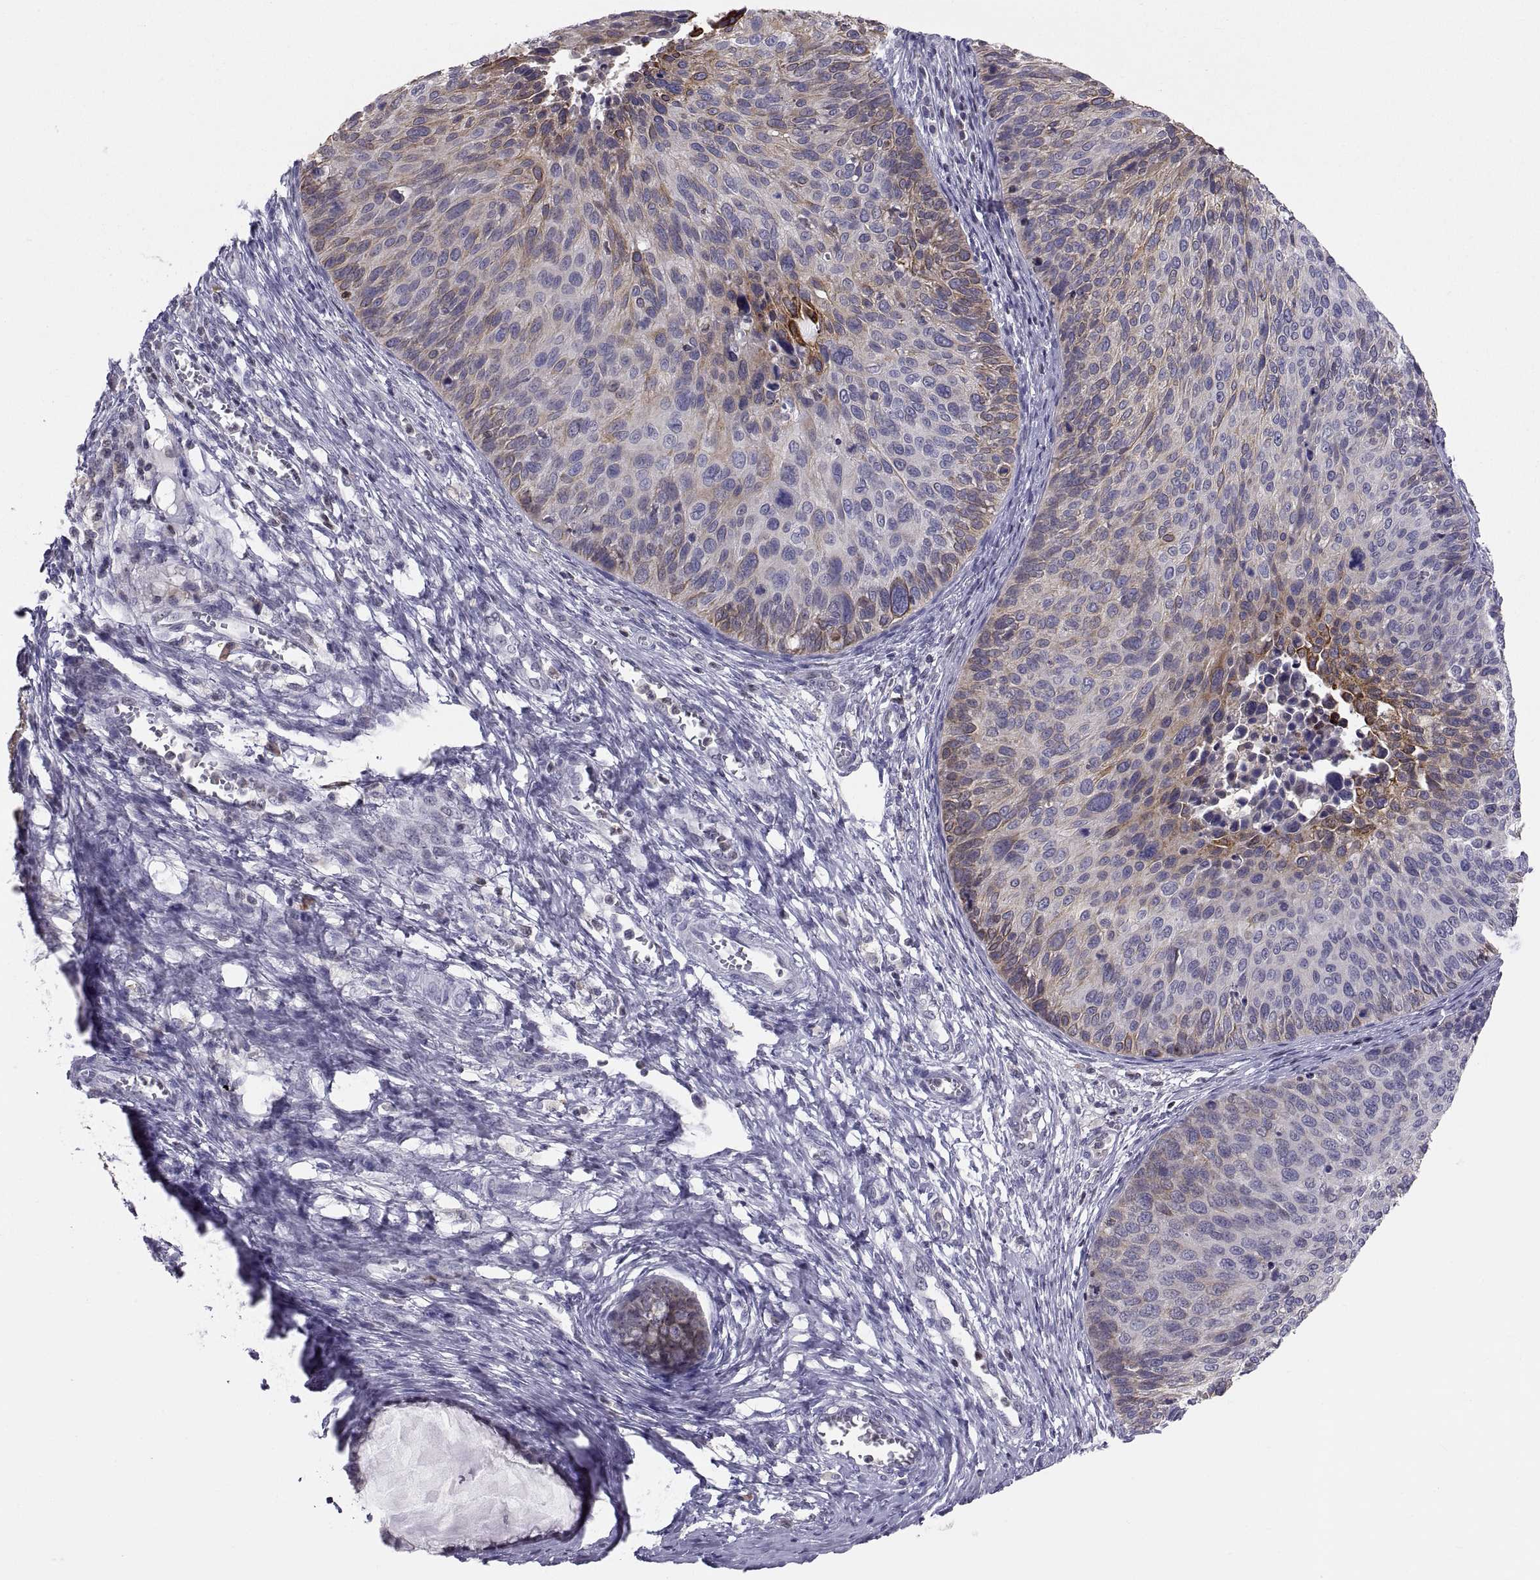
{"staining": {"intensity": "weak", "quantity": "25%-75%", "location": "cytoplasmic/membranous"}, "tissue": "cervical cancer", "cell_type": "Tumor cells", "image_type": "cancer", "snomed": [{"axis": "morphology", "description": "Squamous cell carcinoma, NOS"}, {"axis": "topography", "description": "Cervix"}], "caption": "High-power microscopy captured an immunohistochemistry micrograph of cervical cancer (squamous cell carcinoma), revealing weak cytoplasmic/membranous staining in about 25%-75% of tumor cells. (IHC, brightfield microscopy, high magnification).", "gene": "ERO1A", "patient": {"sex": "female", "age": 36}}